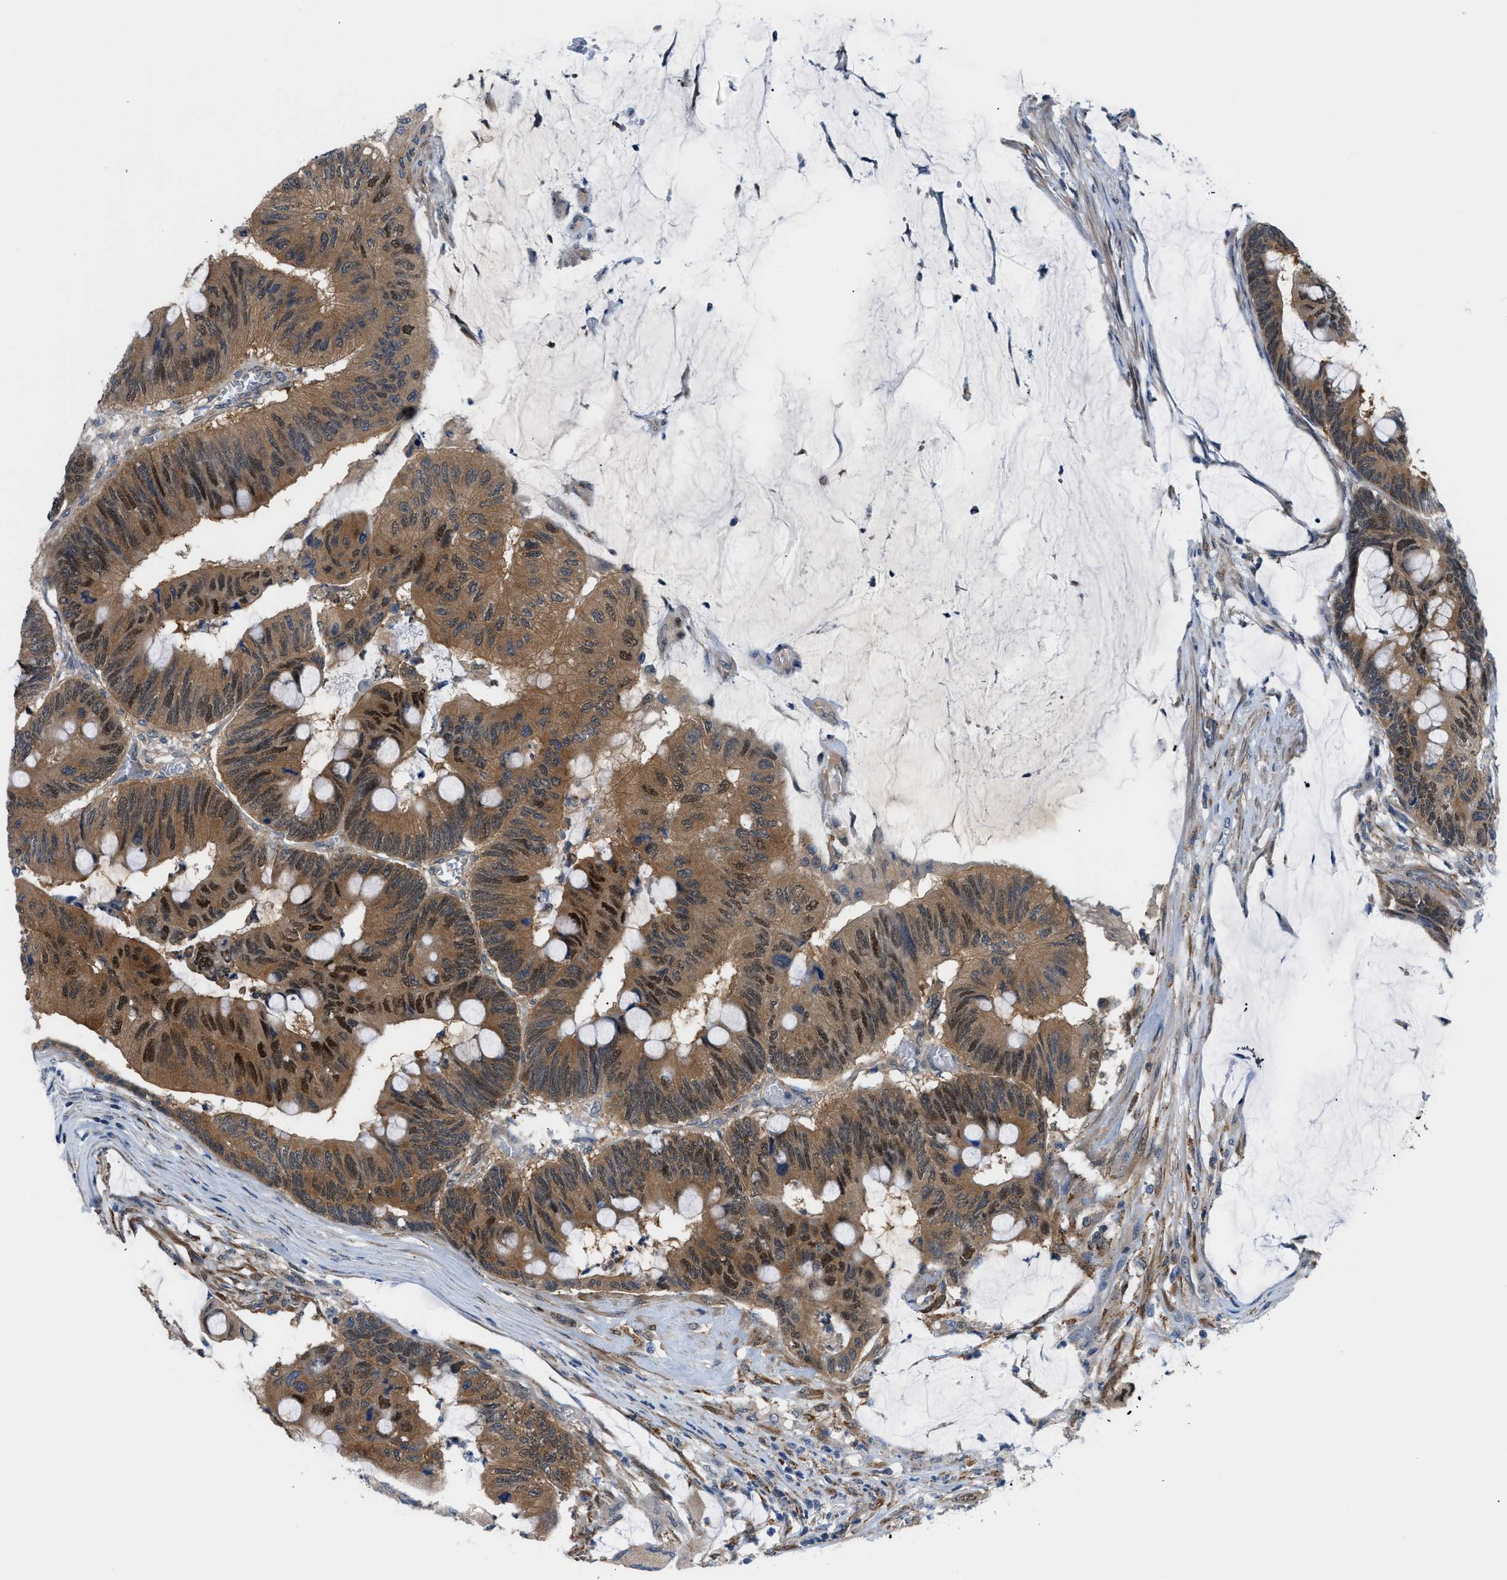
{"staining": {"intensity": "moderate", "quantity": ">75%", "location": "cytoplasmic/membranous,nuclear"}, "tissue": "colorectal cancer", "cell_type": "Tumor cells", "image_type": "cancer", "snomed": [{"axis": "morphology", "description": "Normal tissue, NOS"}, {"axis": "morphology", "description": "Adenocarcinoma, NOS"}, {"axis": "topography", "description": "Rectum"}], "caption": "Immunohistochemical staining of human colorectal cancer displays medium levels of moderate cytoplasmic/membranous and nuclear expression in about >75% of tumor cells. The protein of interest is shown in brown color, while the nuclei are stained blue.", "gene": "TMEM45B", "patient": {"sex": "male", "age": 92}}